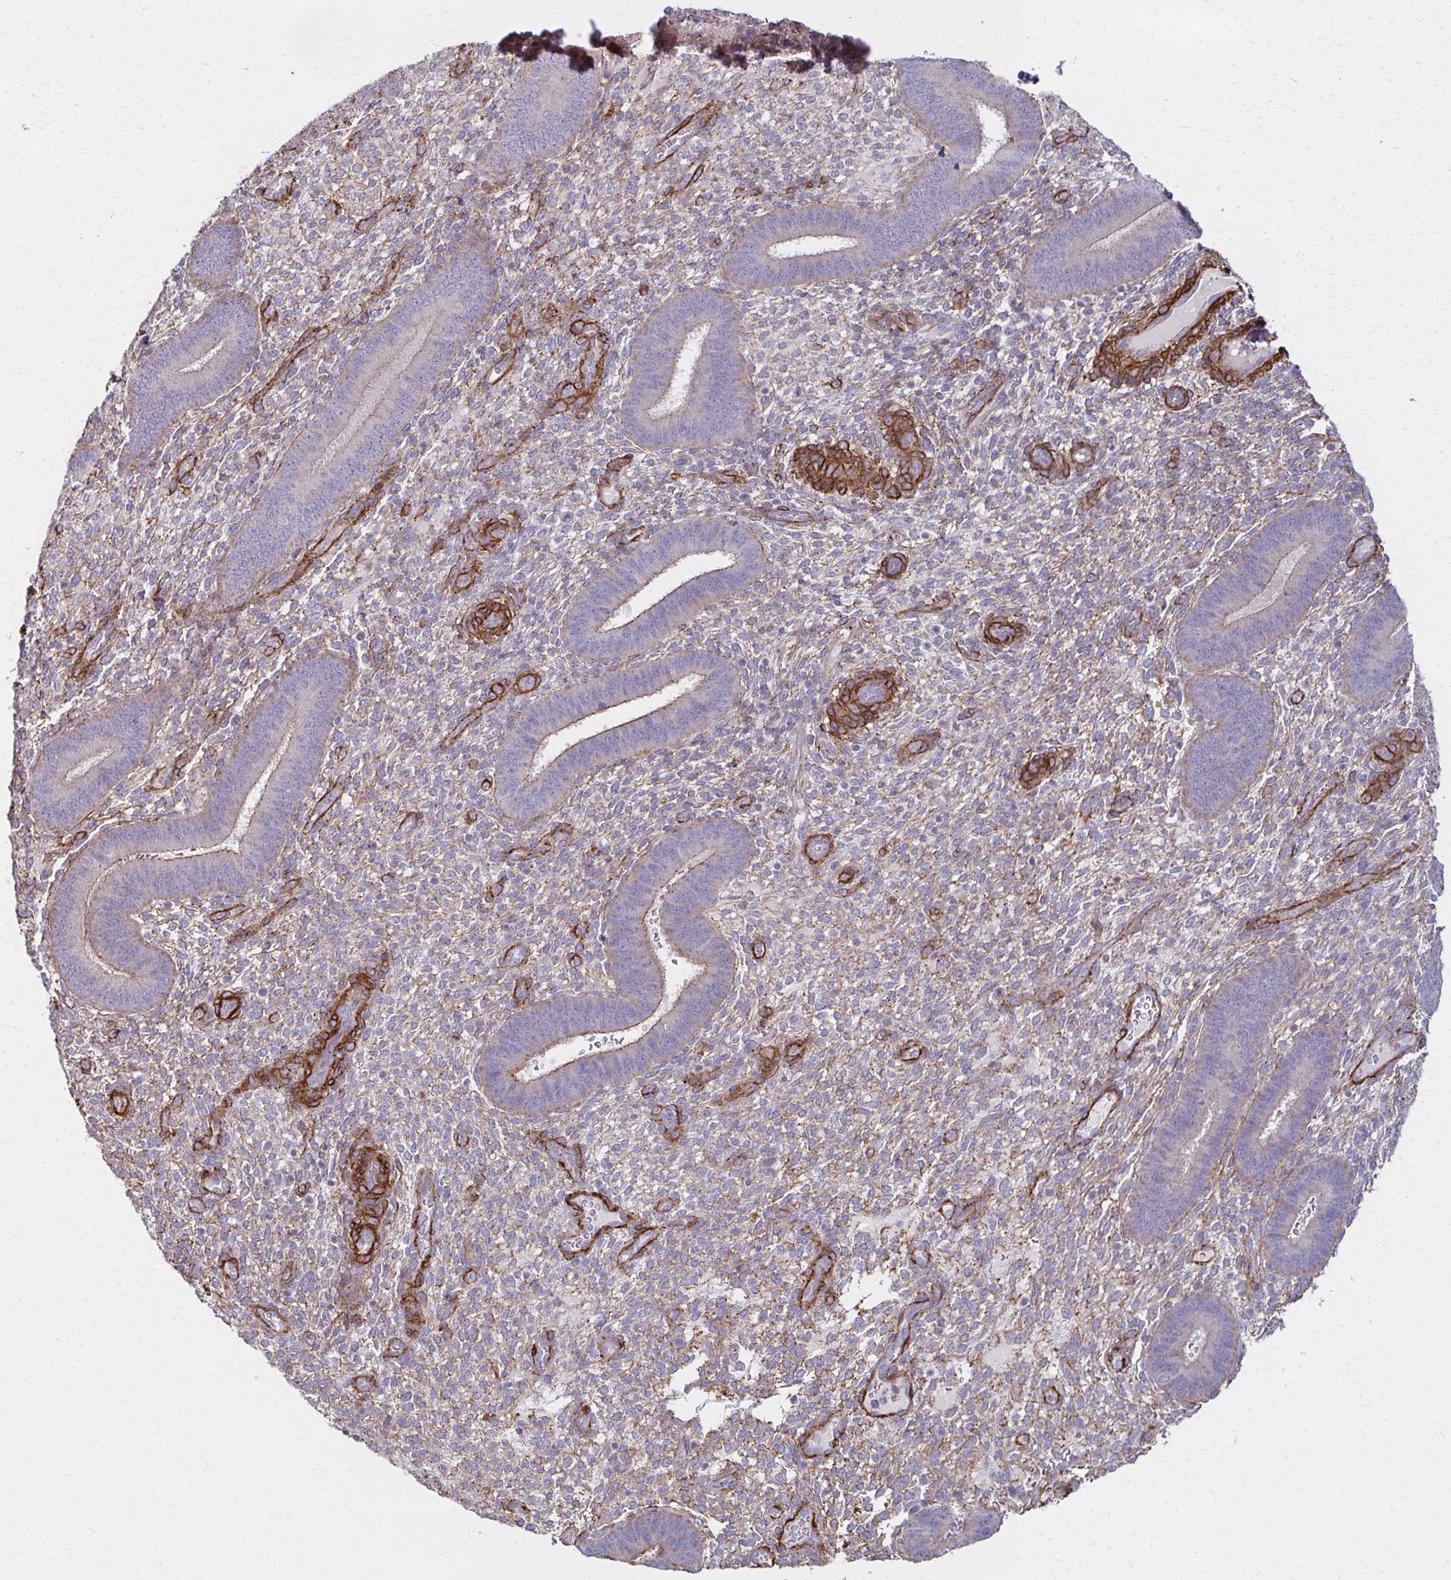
{"staining": {"intensity": "negative", "quantity": "none", "location": "none"}, "tissue": "endometrium", "cell_type": "Cells in endometrial stroma", "image_type": "normal", "snomed": [{"axis": "morphology", "description": "Normal tissue, NOS"}, {"axis": "topography", "description": "Endometrium"}], "caption": "IHC image of benign endometrium: endometrium stained with DAB (3,3'-diaminobenzidine) reveals no significant protein positivity in cells in endometrial stroma. (Stains: DAB (3,3'-diaminobenzidine) immunohistochemistry (IHC) with hematoxylin counter stain, Microscopy: brightfield microscopy at high magnification).", "gene": "TIMMDC1", "patient": {"sex": "female", "age": 39}}